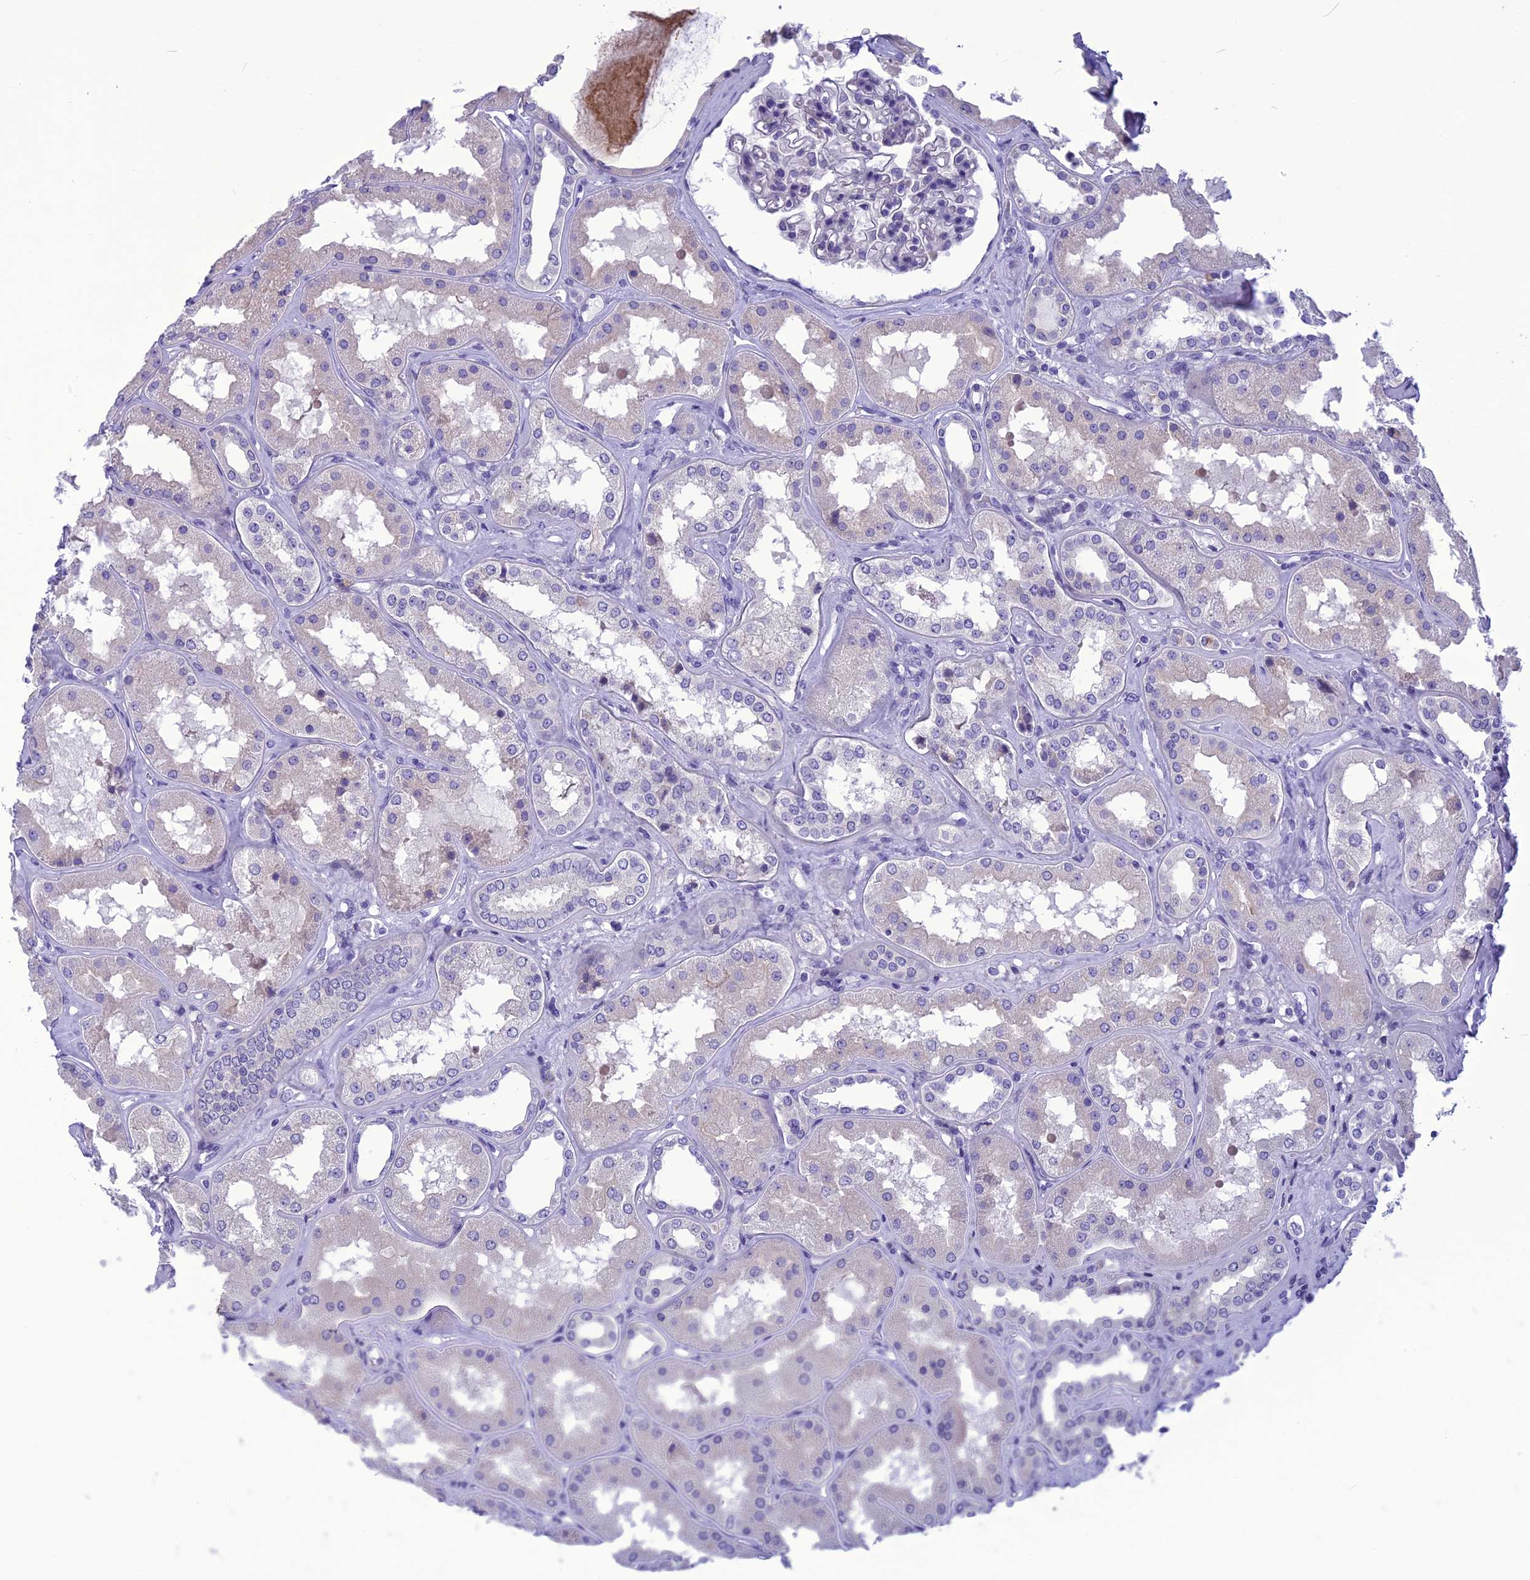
{"staining": {"intensity": "negative", "quantity": "none", "location": "none"}, "tissue": "kidney", "cell_type": "Cells in glomeruli", "image_type": "normal", "snomed": [{"axis": "morphology", "description": "Normal tissue, NOS"}, {"axis": "topography", "description": "Kidney"}], "caption": "IHC histopathology image of benign kidney: human kidney stained with DAB (3,3'-diaminobenzidine) reveals no significant protein expression in cells in glomeruli. The staining is performed using DAB brown chromogen with nuclei counter-stained in using hematoxylin.", "gene": "BBS2", "patient": {"sex": "female", "age": 56}}